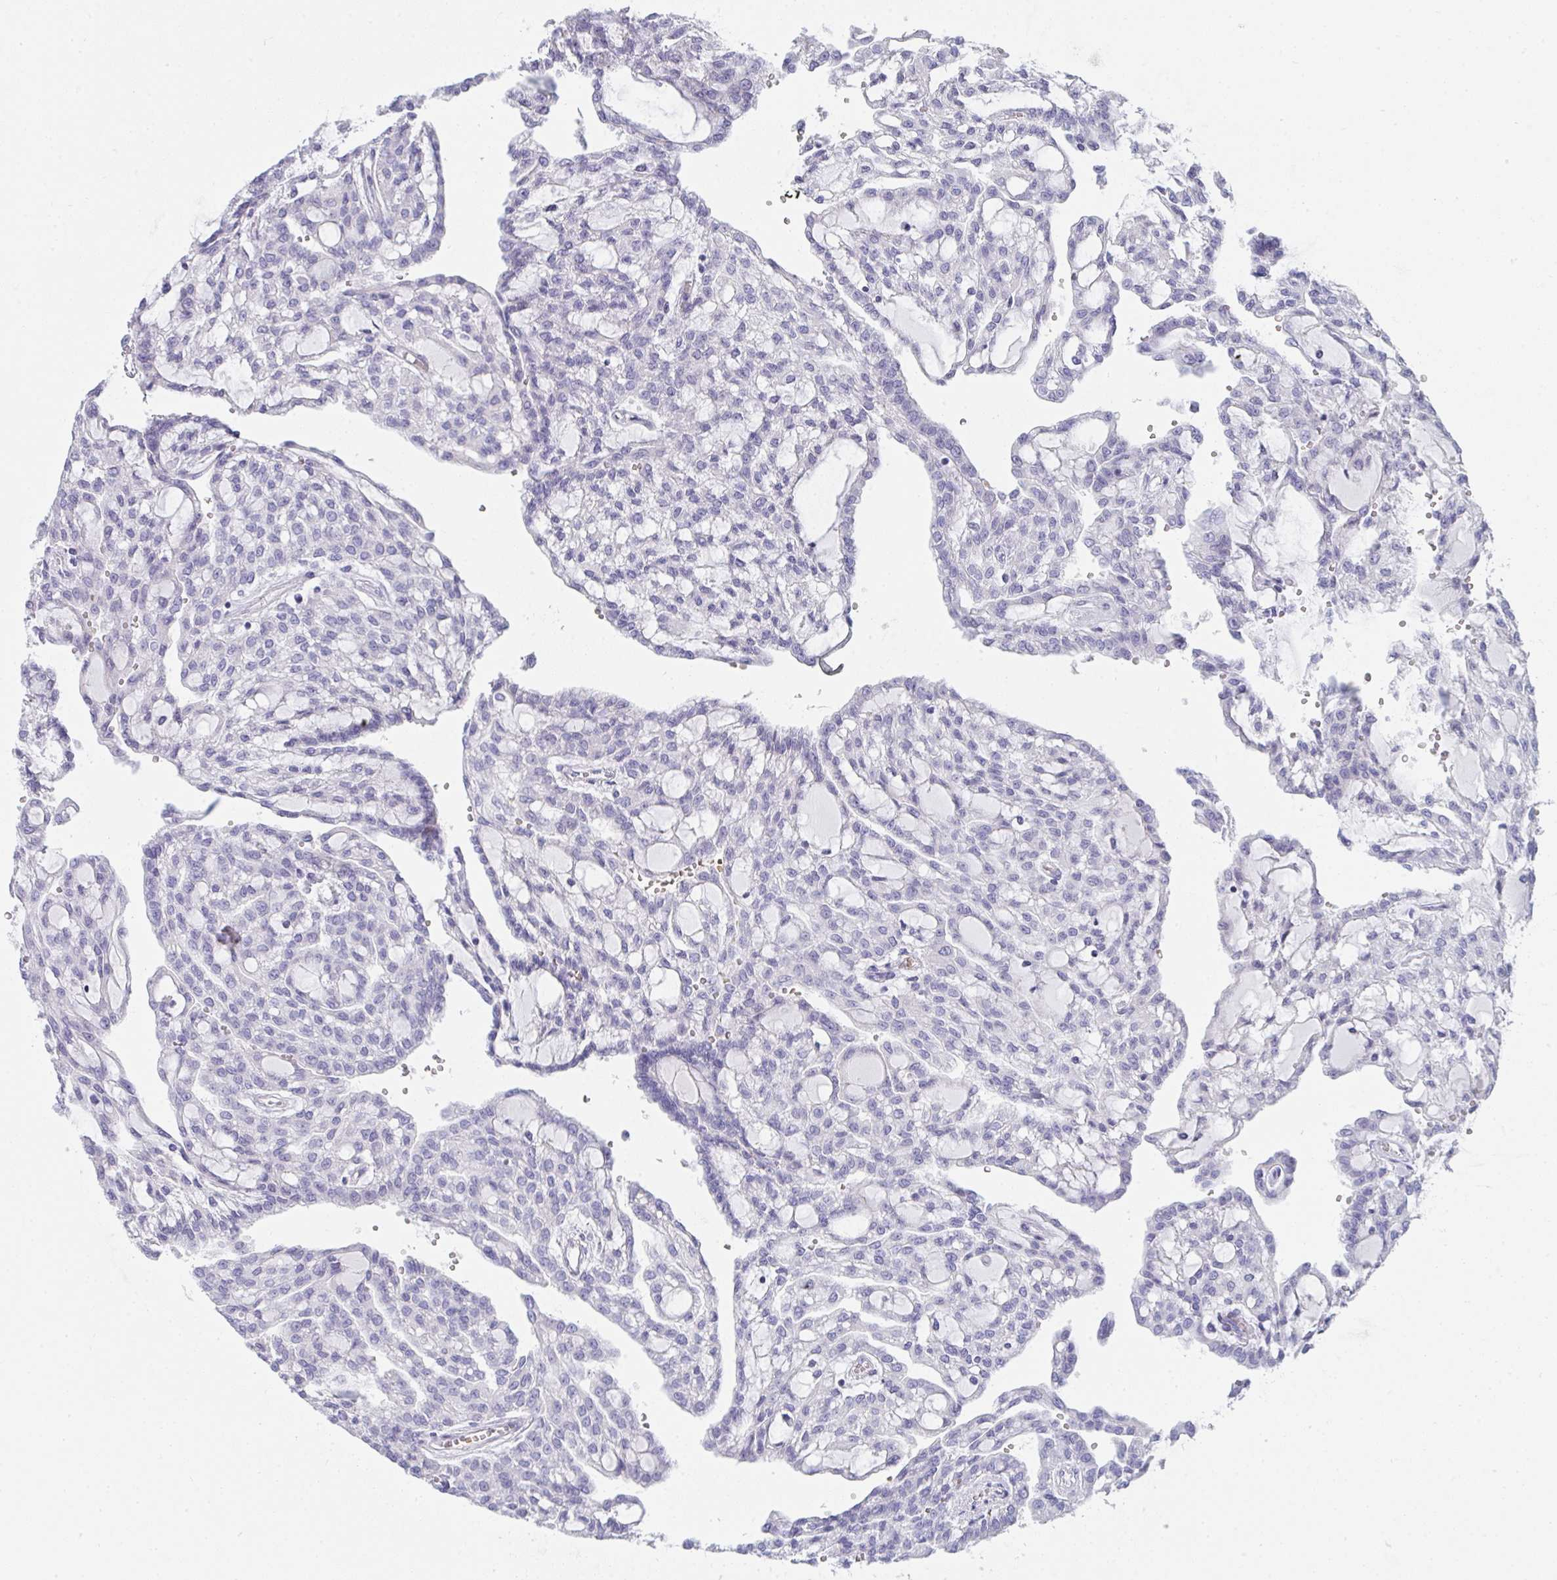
{"staining": {"intensity": "negative", "quantity": "none", "location": "none"}, "tissue": "renal cancer", "cell_type": "Tumor cells", "image_type": "cancer", "snomed": [{"axis": "morphology", "description": "Adenocarcinoma, NOS"}, {"axis": "topography", "description": "Kidney"}], "caption": "Renal cancer (adenocarcinoma) was stained to show a protein in brown. There is no significant expression in tumor cells. The staining was performed using DAB to visualize the protein expression in brown, while the nuclei were stained in blue with hematoxylin (Magnification: 20x).", "gene": "ZNF182", "patient": {"sex": "male", "age": 63}}